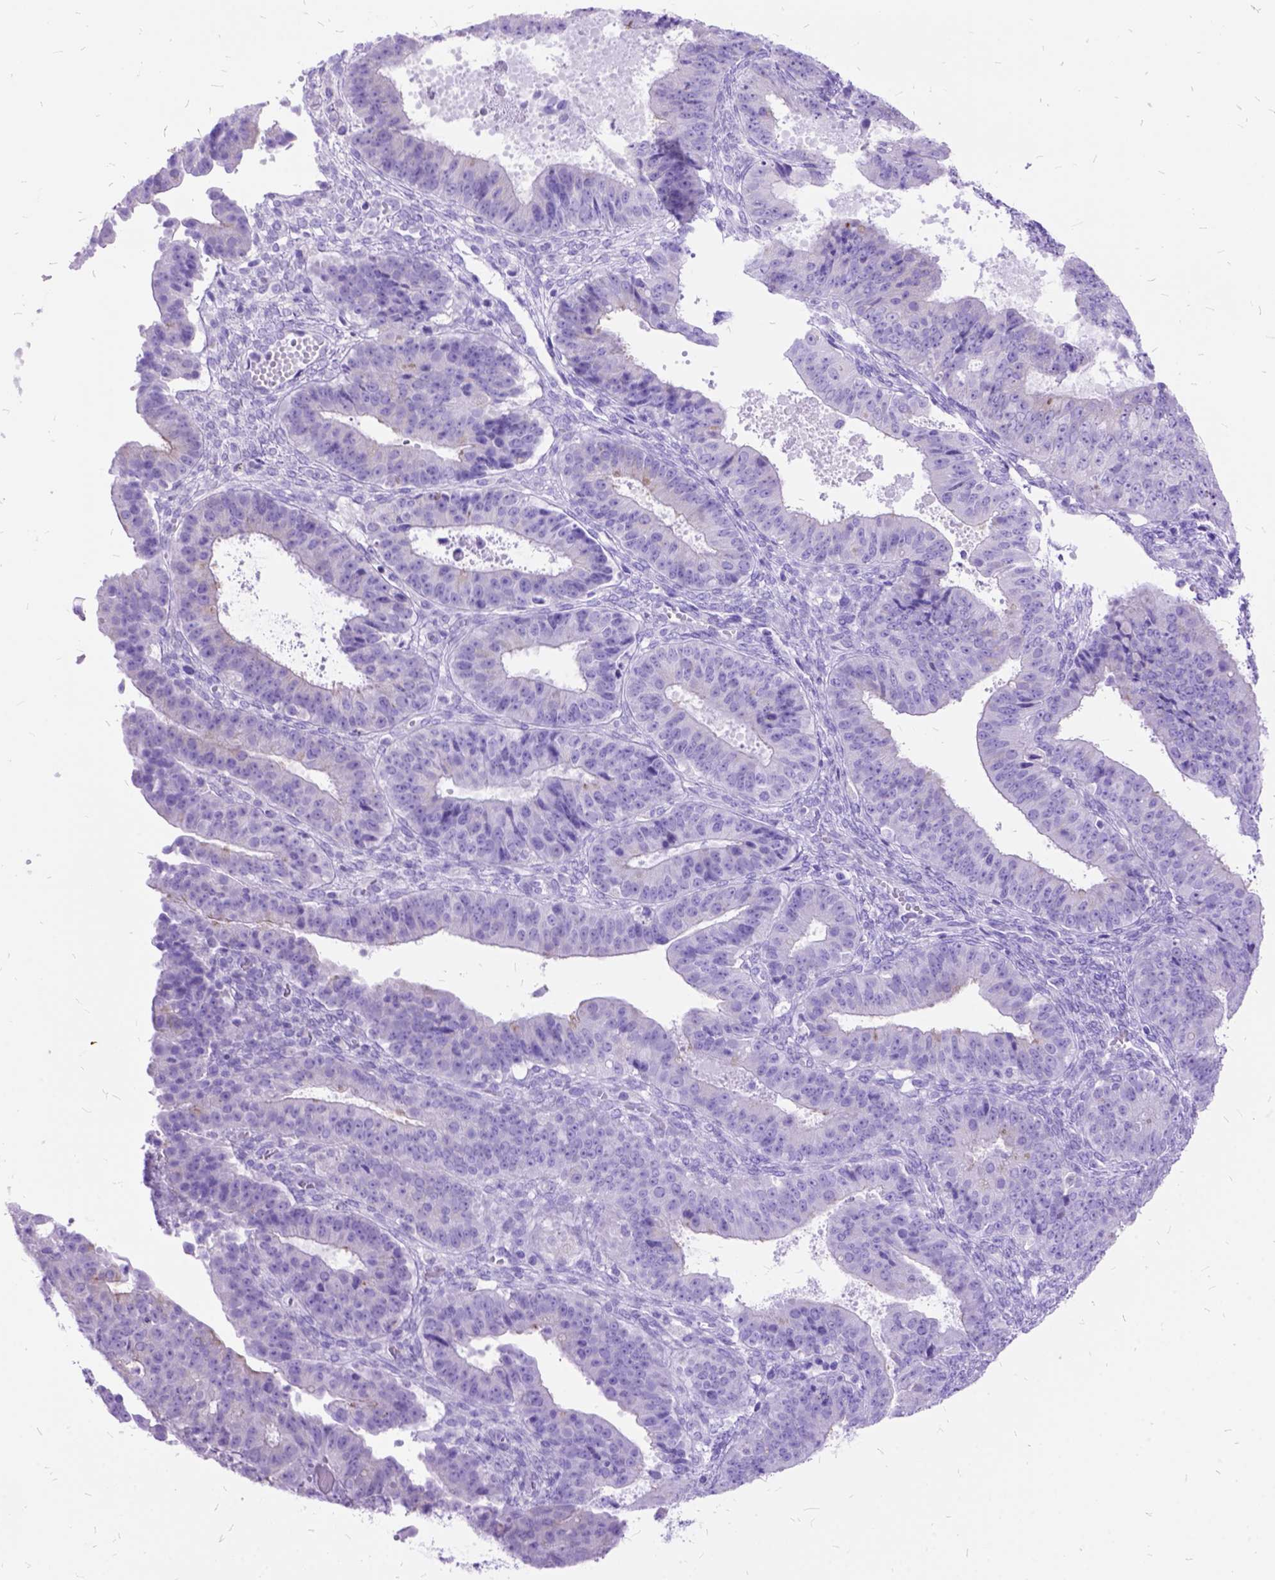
{"staining": {"intensity": "negative", "quantity": "none", "location": "none"}, "tissue": "ovarian cancer", "cell_type": "Tumor cells", "image_type": "cancer", "snomed": [{"axis": "morphology", "description": "Carcinoma, endometroid"}, {"axis": "topography", "description": "Ovary"}], "caption": "A high-resolution histopathology image shows immunohistochemistry staining of ovarian cancer (endometroid carcinoma), which reveals no significant staining in tumor cells.", "gene": "DNAH2", "patient": {"sex": "female", "age": 42}}